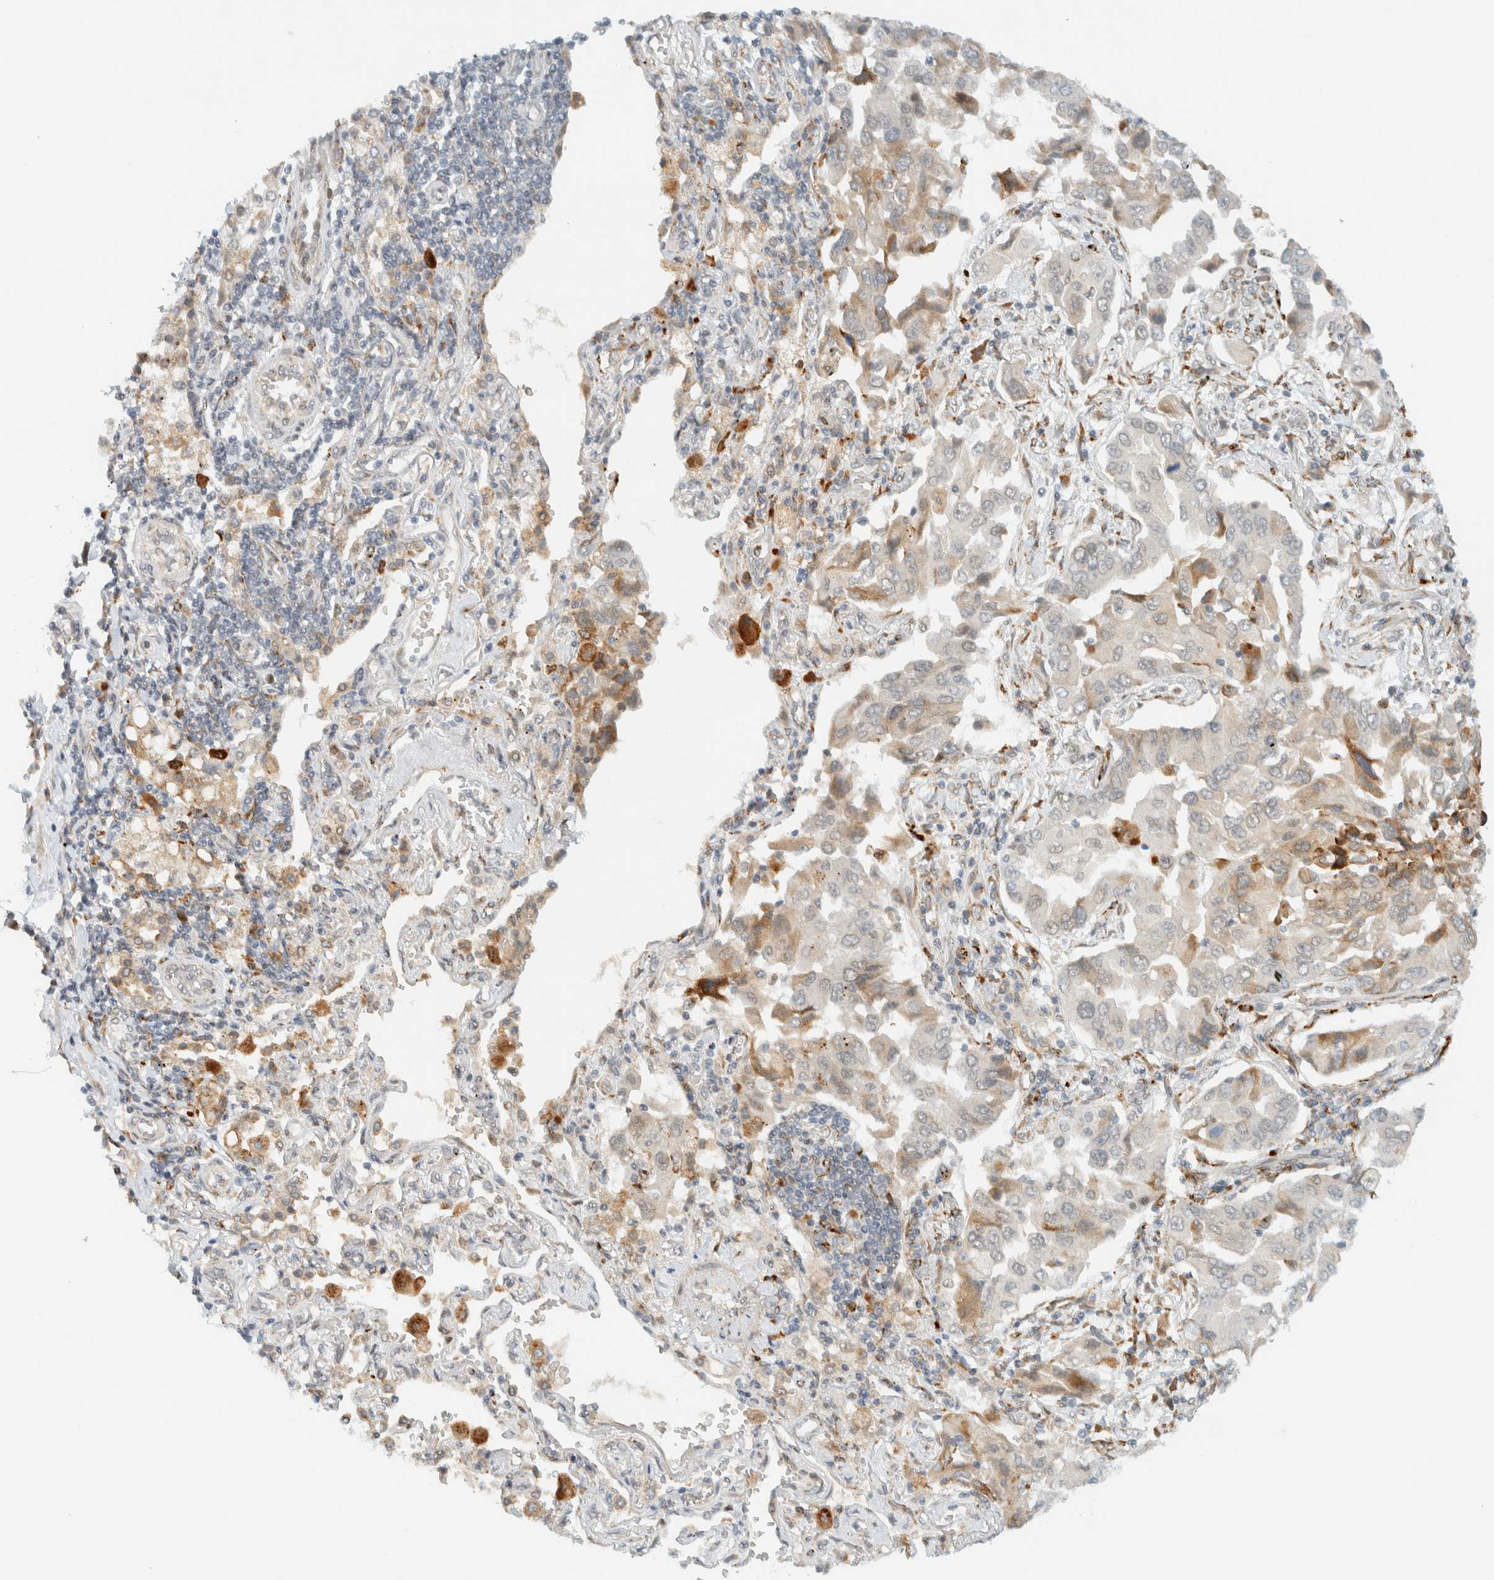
{"staining": {"intensity": "weak", "quantity": "<25%", "location": "cytoplasmic/membranous"}, "tissue": "lung cancer", "cell_type": "Tumor cells", "image_type": "cancer", "snomed": [{"axis": "morphology", "description": "Adenocarcinoma, NOS"}, {"axis": "topography", "description": "Lung"}], "caption": "The histopathology image demonstrates no staining of tumor cells in lung cancer. (DAB immunohistochemistry, high magnification).", "gene": "ITPRID1", "patient": {"sex": "female", "age": 65}}